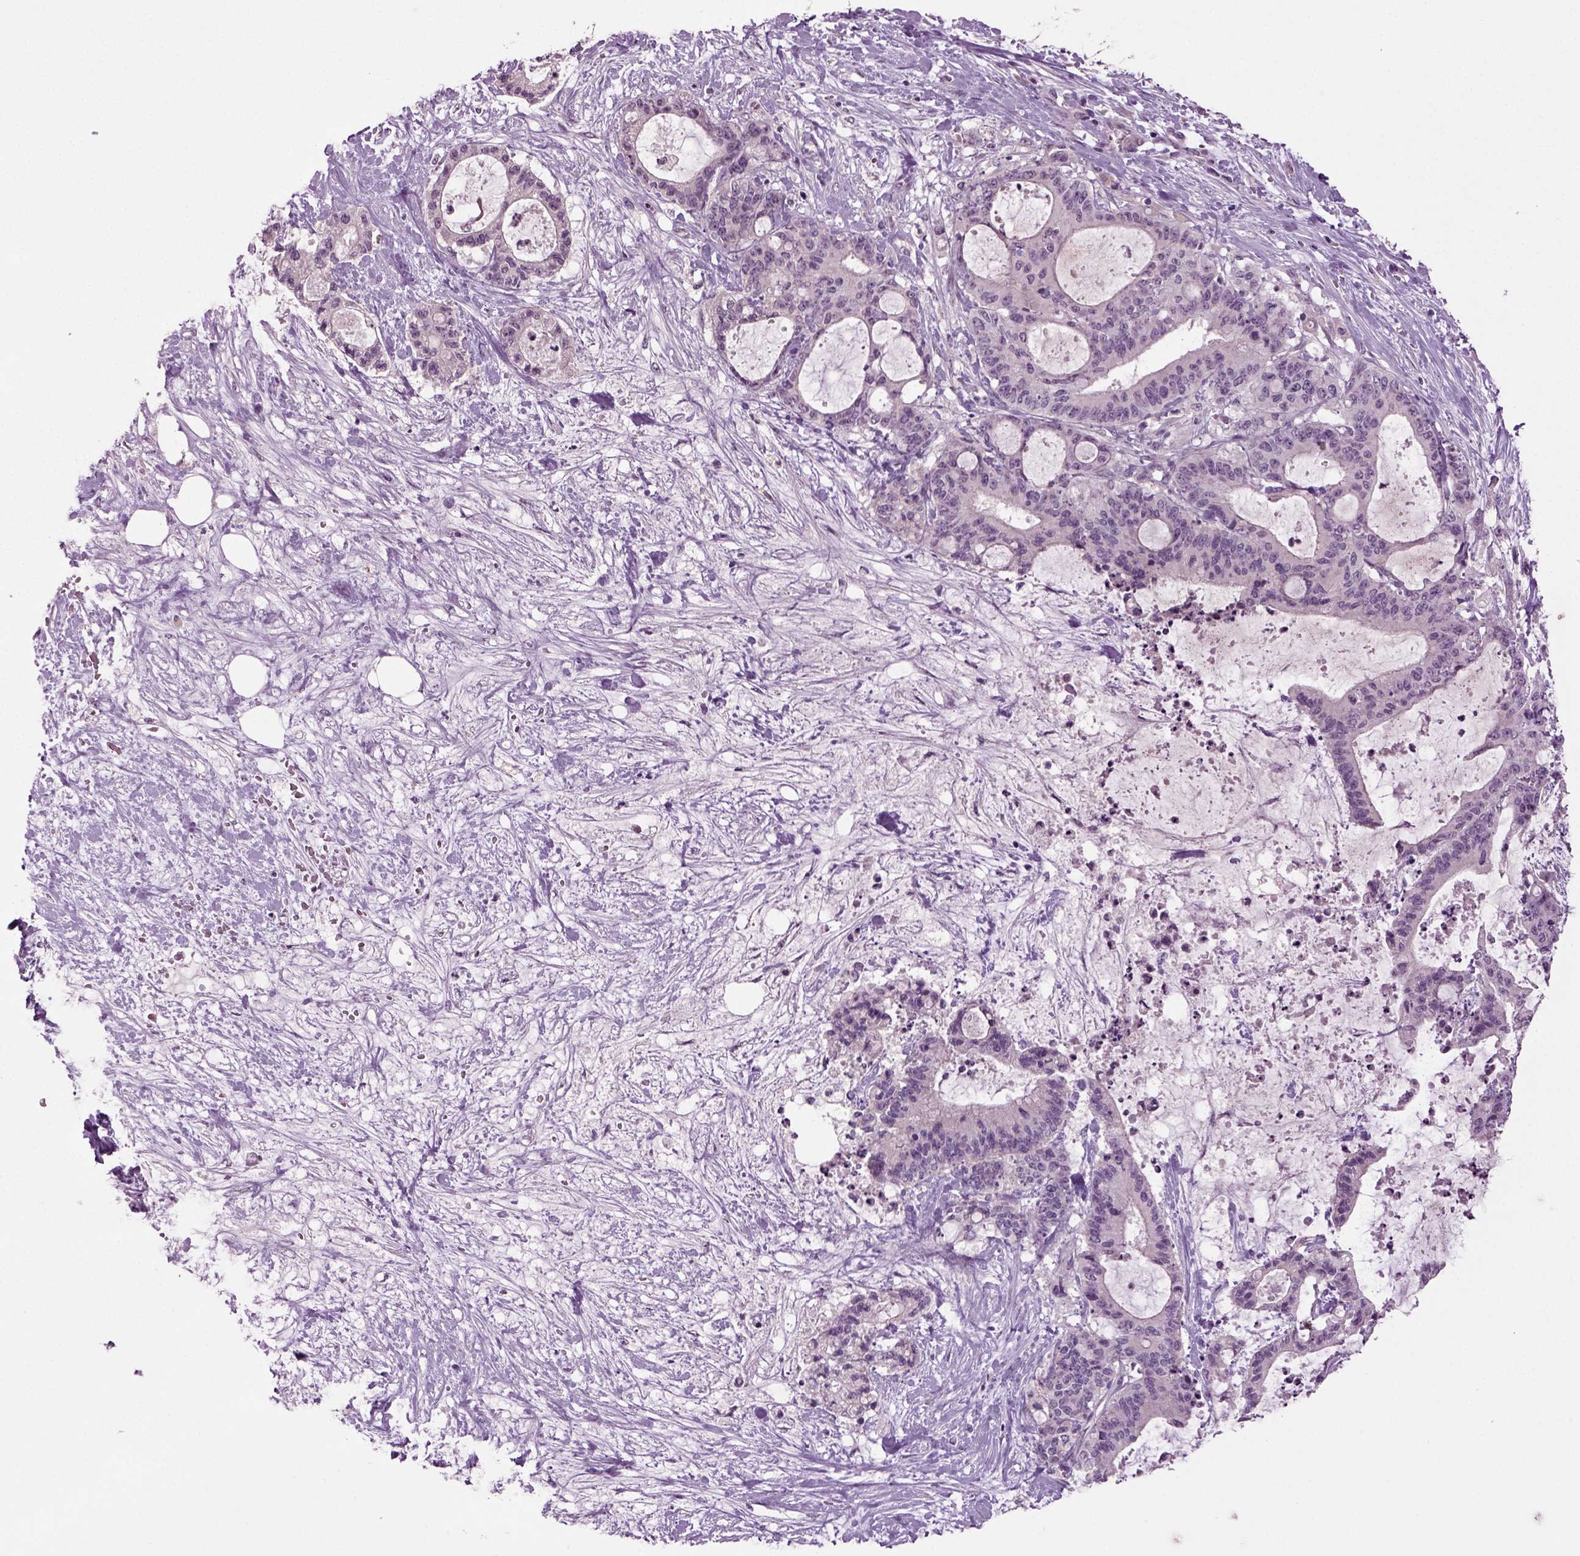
{"staining": {"intensity": "negative", "quantity": "none", "location": "none"}, "tissue": "liver cancer", "cell_type": "Tumor cells", "image_type": "cancer", "snomed": [{"axis": "morphology", "description": "Cholangiocarcinoma"}, {"axis": "topography", "description": "Liver"}], "caption": "Immunohistochemistry of human liver cancer (cholangiocarcinoma) shows no staining in tumor cells.", "gene": "SLC17A6", "patient": {"sex": "female", "age": 73}}